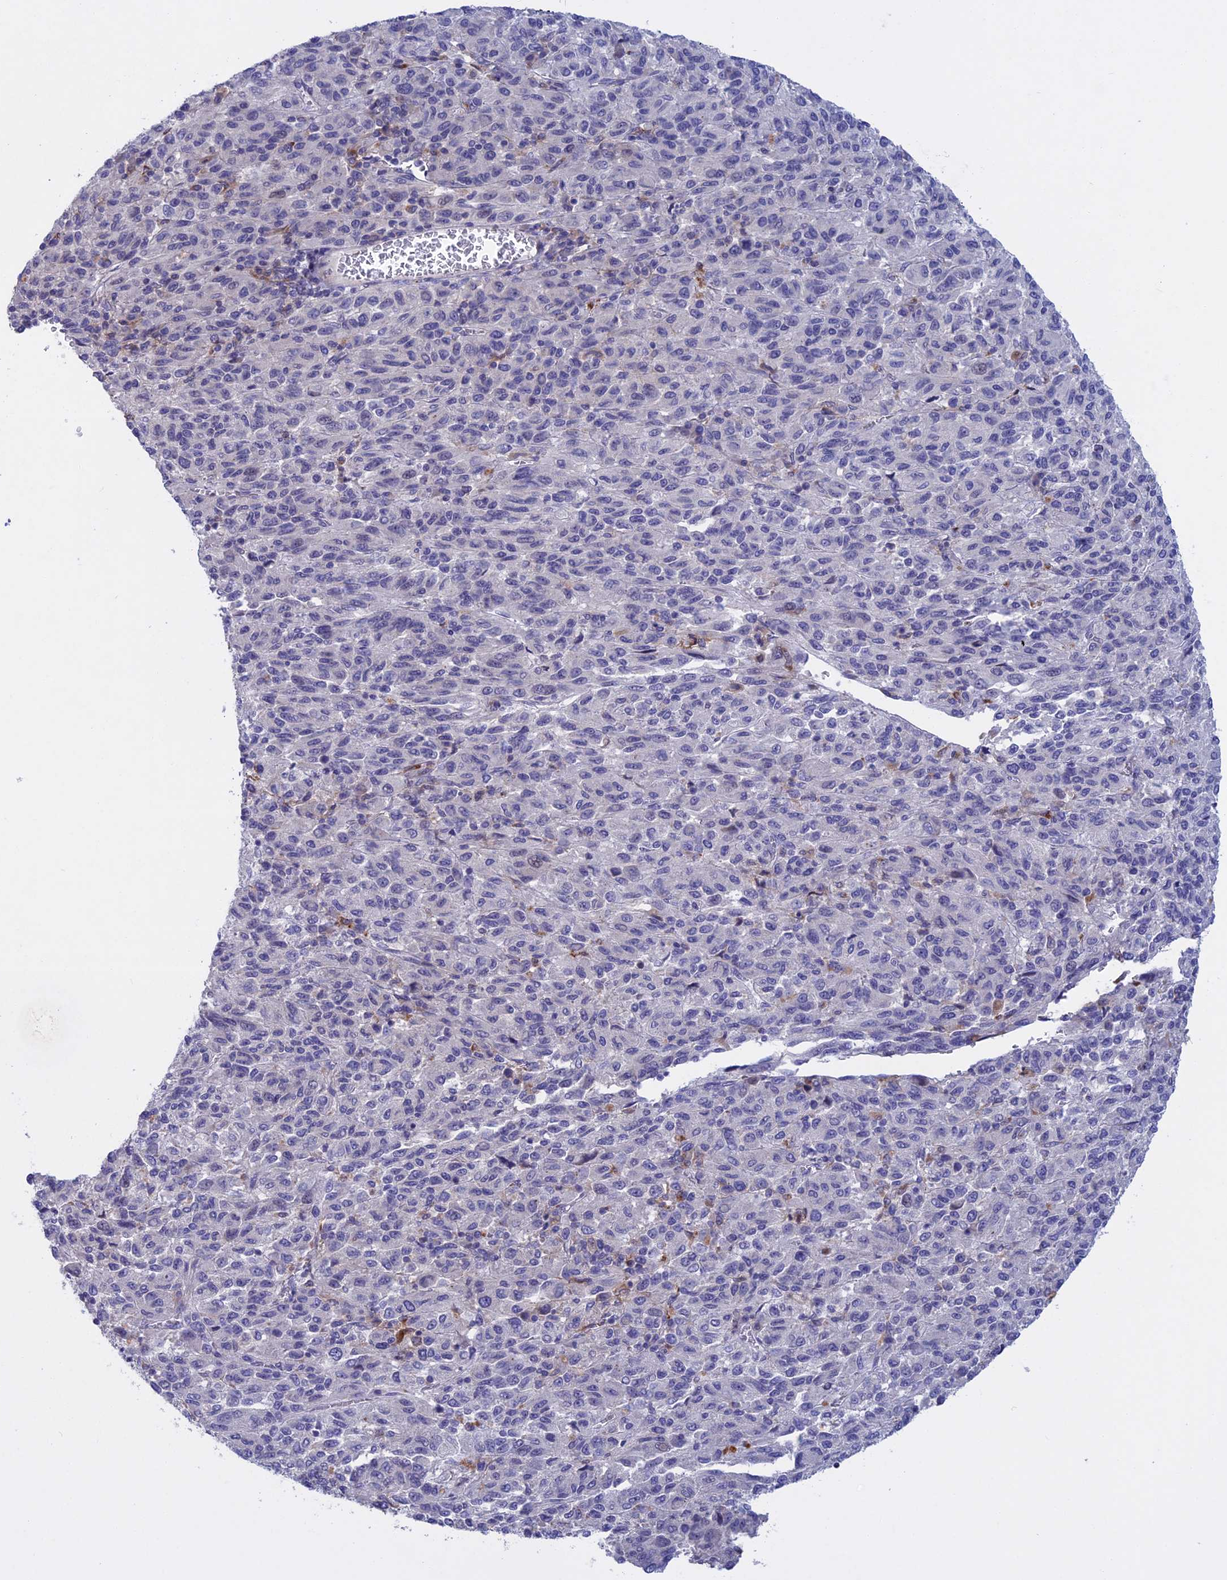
{"staining": {"intensity": "negative", "quantity": "none", "location": "none"}, "tissue": "melanoma", "cell_type": "Tumor cells", "image_type": "cancer", "snomed": [{"axis": "morphology", "description": "Malignant melanoma, Metastatic site"}, {"axis": "topography", "description": "Lung"}], "caption": "This micrograph is of melanoma stained with immunohistochemistry (IHC) to label a protein in brown with the nuclei are counter-stained blue. There is no positivity in tumor cells.", "gene": "SLC2A6", "patient": {"sex": "male", "age": 64}}